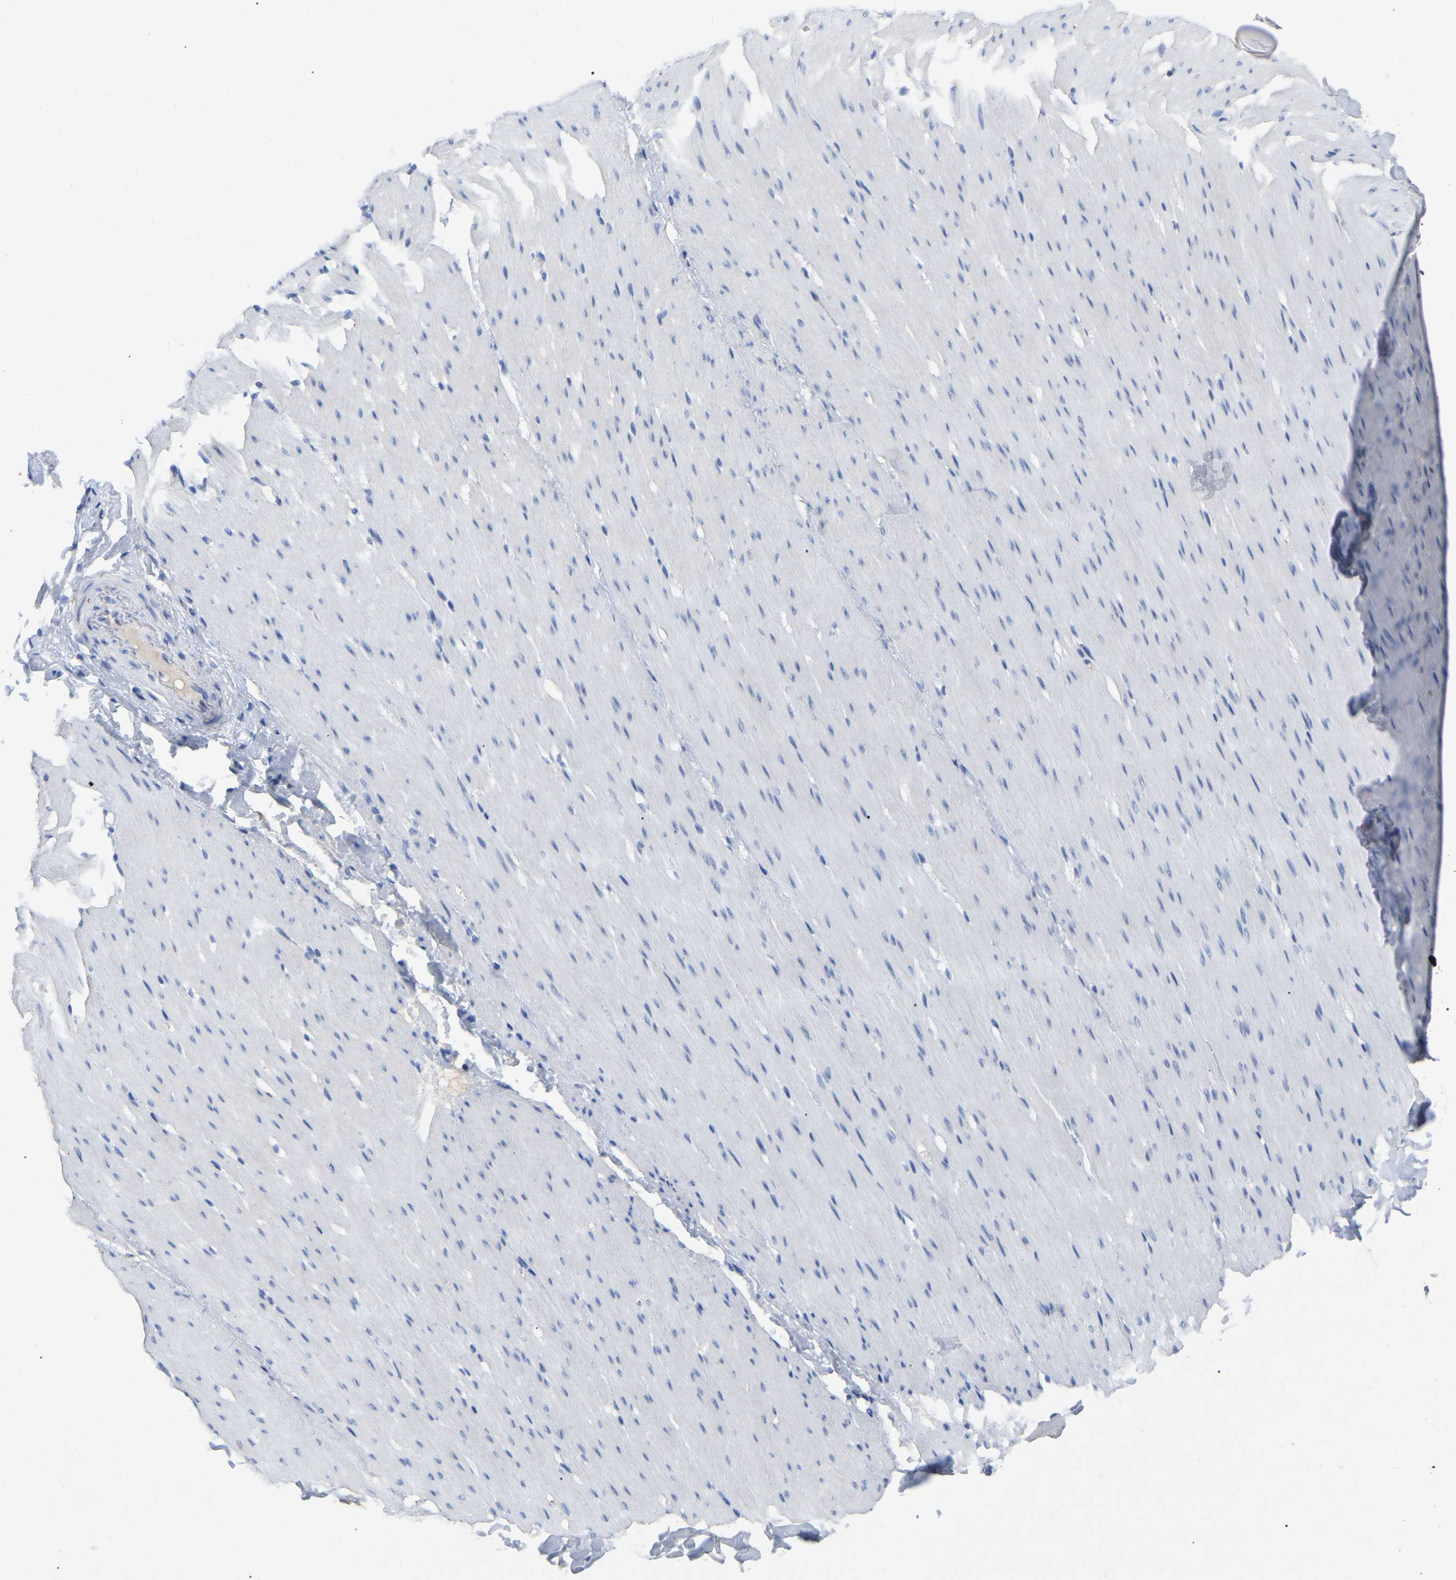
{"staining": {"intensity": "negative", "quantity": "none", "location": "none"}, "tissue": "smooth muscle", "cell_type": "Smooth muscle cells", "image_type": "normal", "snomed": [{"axis": "morphology", "description": "Normal tissue, NOS"}, {"axis": "topography", "description": "Smooth muscle"}, {"axis": "topography", "description": "Colon"}], "caption": "High power microscopy micrograph of an immunohistochemistry image of normal smooth muscle, revealing no significant positivity in smooth muscle cells.", "gene": "SMPD2", "patient": {"sex": "male", "age": 67}}